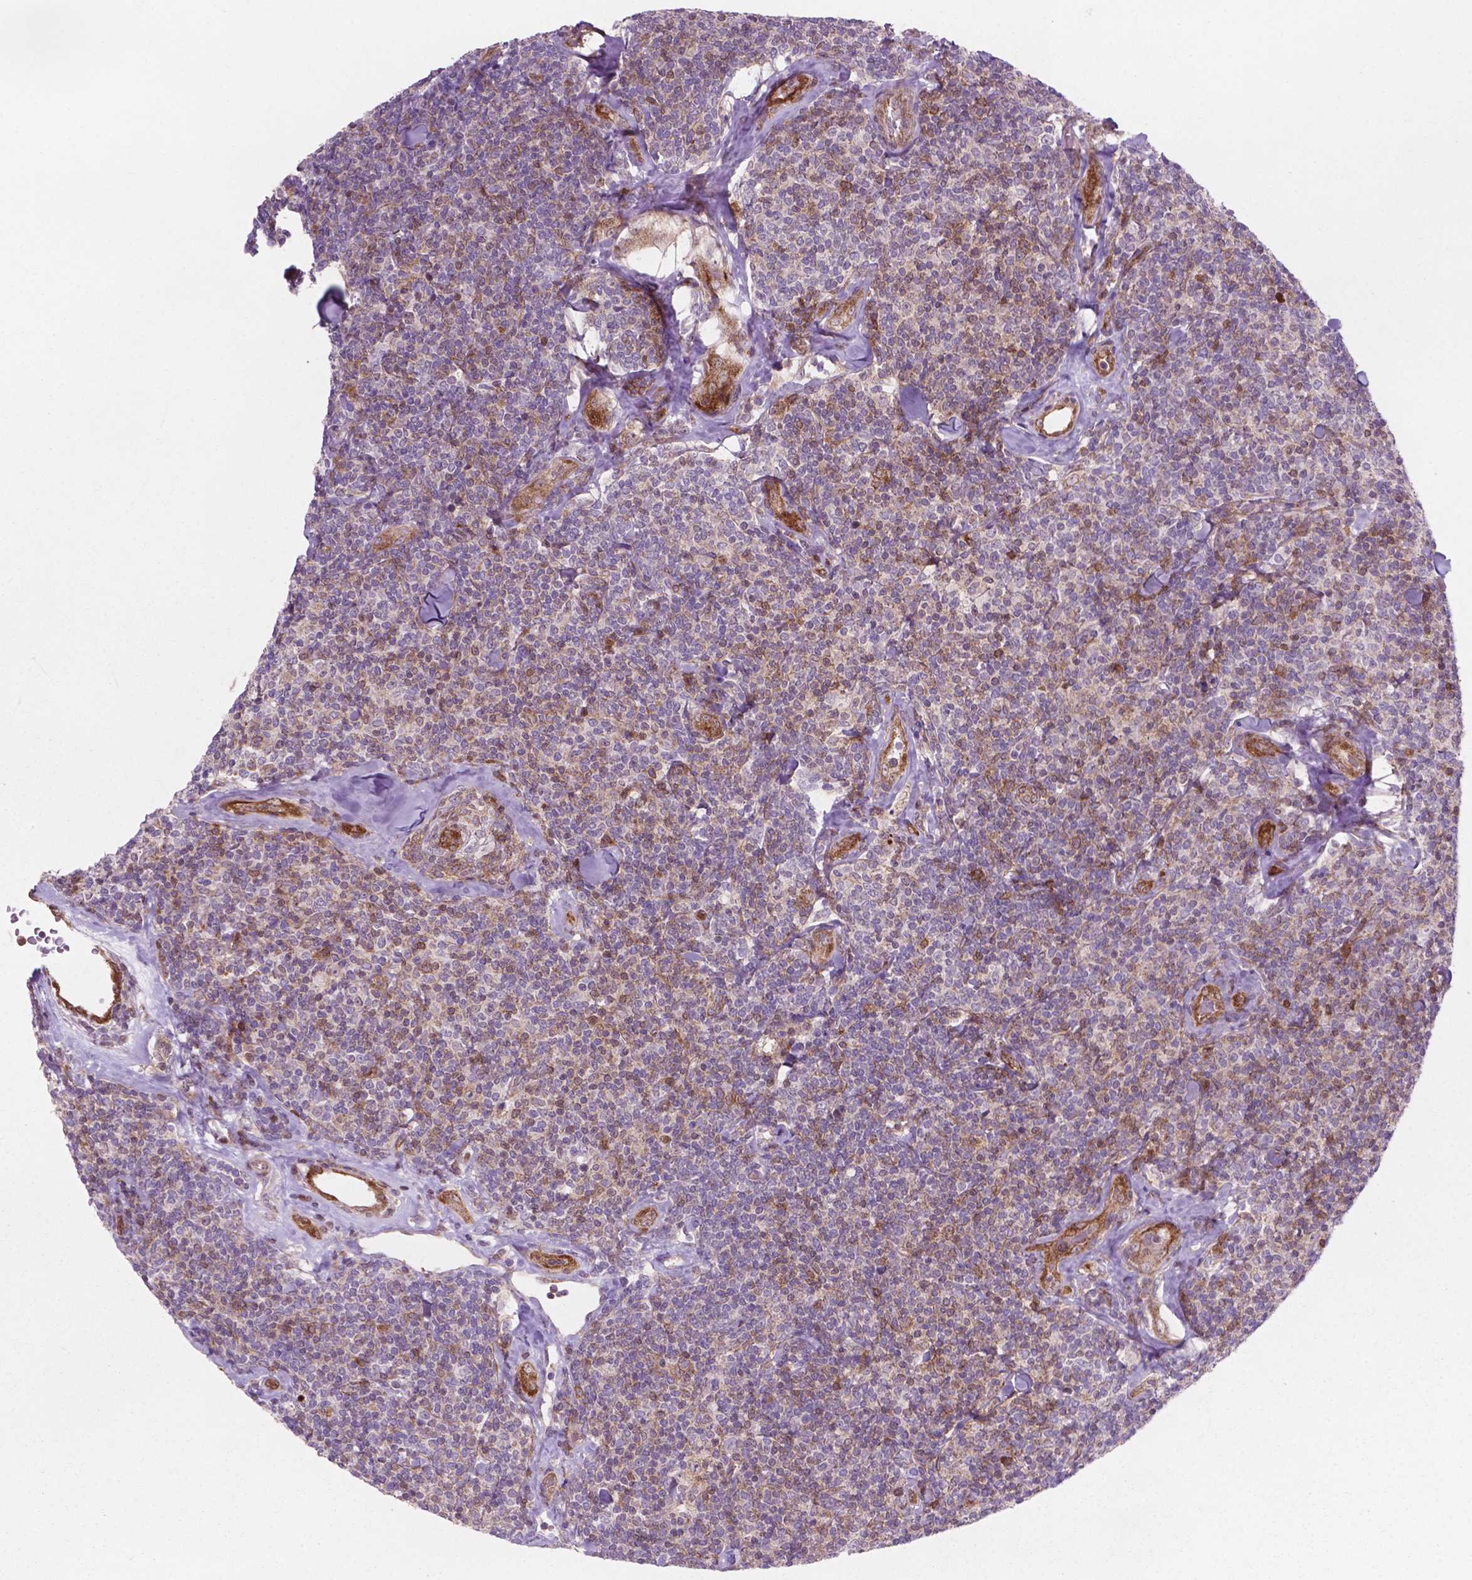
{"staining": {"intensity": "weak", "quantity": "<25%", "location": "cytoplasmic/membranous"}, "tissue": "lymphoma", "cell_type": "Tumor cells", "image_type": "cancer", "snomed": [{"axis": "morphology", "description": "Malignant lymphoma, non-Hodgkin's type, Low grade"}, {"axis": "topography", "description": "Lymph node"}], "caption": "IHC of malignant lymphoma, non-Hodgkin's type (low-grade) reveals no staining in tumor cells.", "gene": "LDHA", "patient": {"sex": "female", "age": 56}}